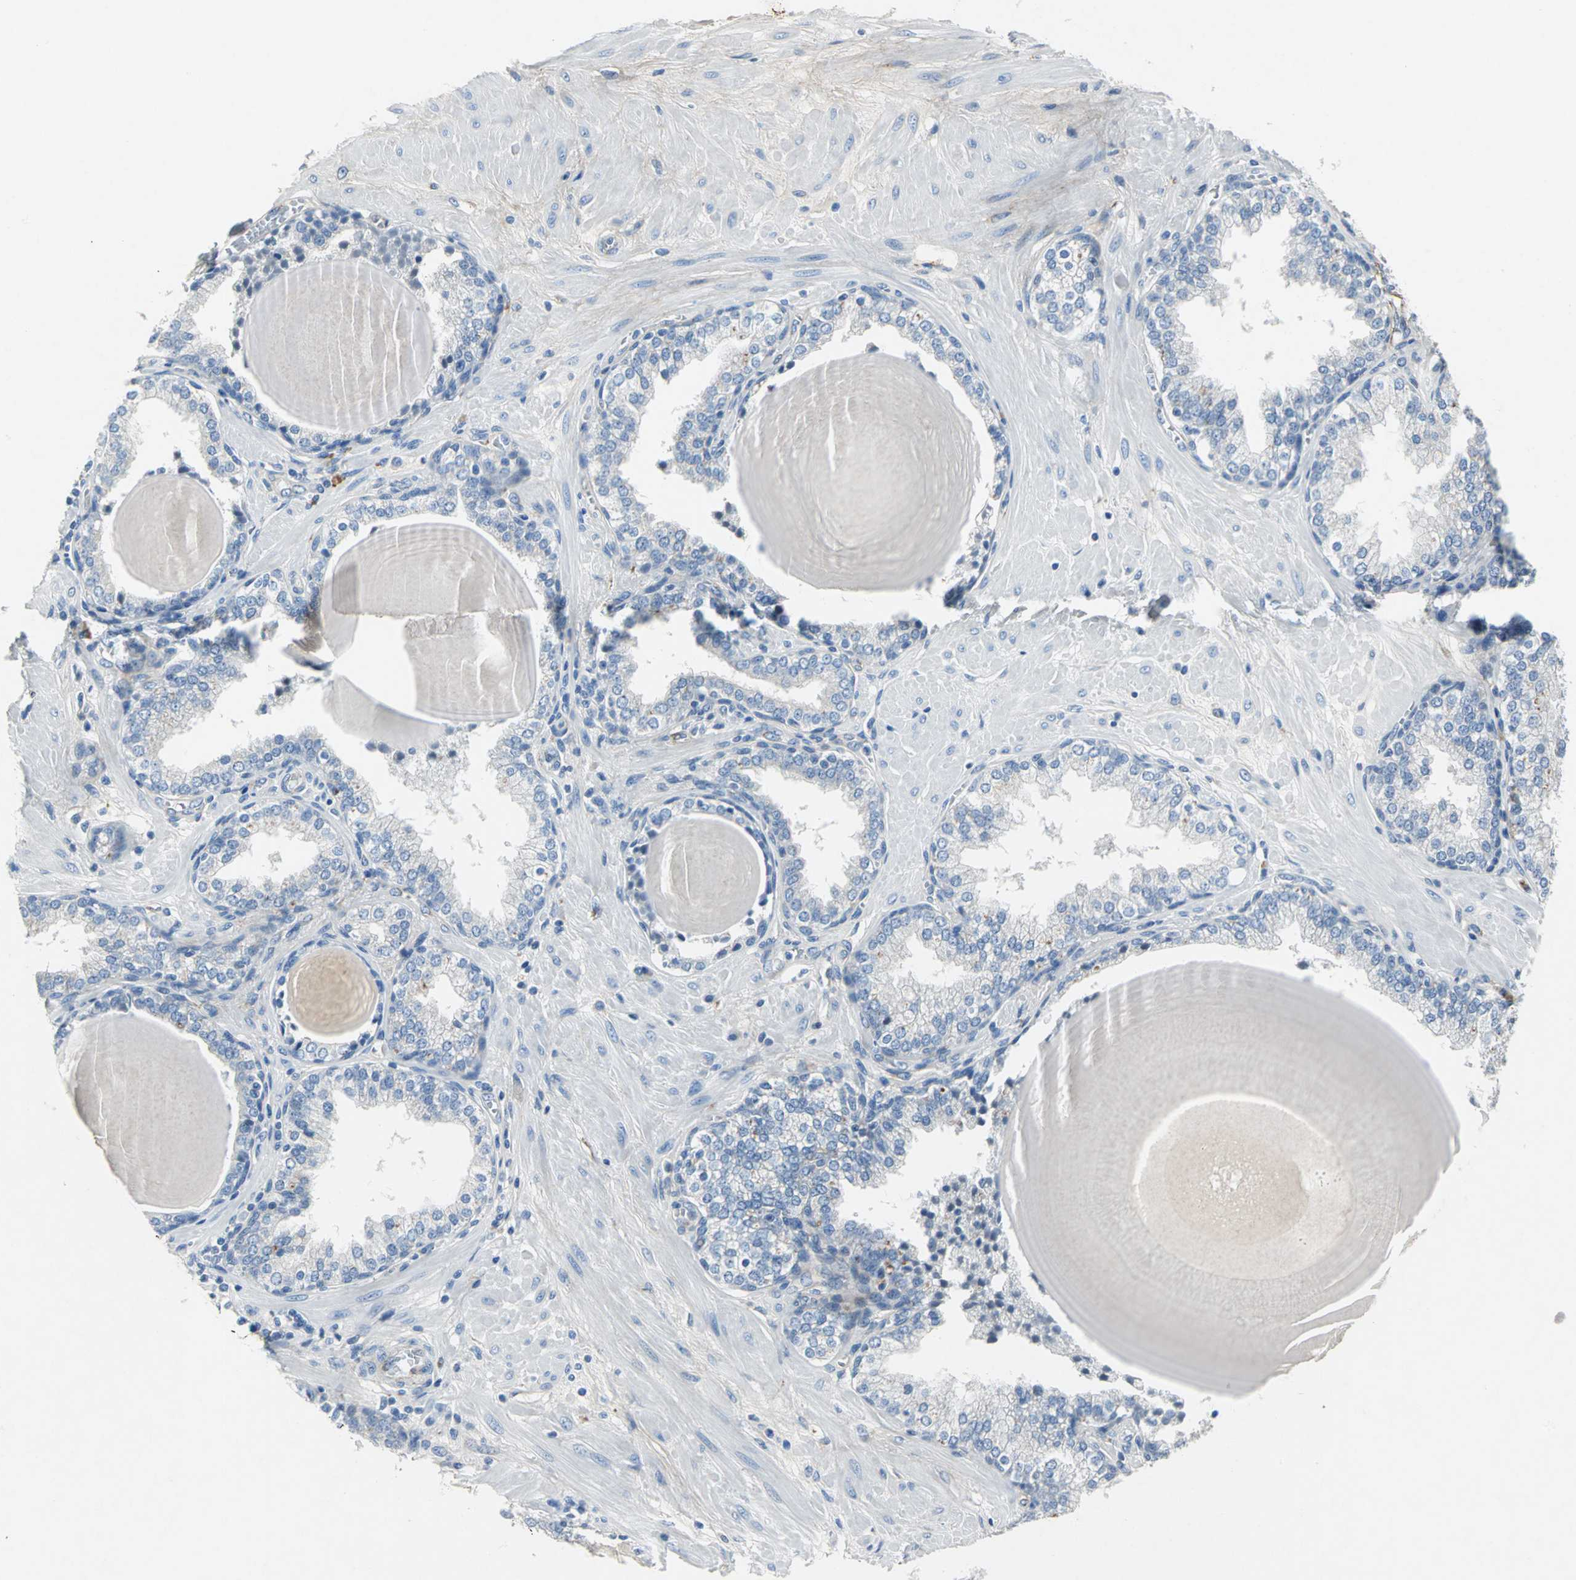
{"staining": {"intensity": "negative", "quantity": "none", "location": "none"}, "tissue": "prostate", "cell_type": "Glandular cells", "image_type": "normal", "snomed": [{"axis": "morphology", "description": "Normal tissue, NOS"}, {"axis": "topography", "description": "Prostate"}], "caption": "Prostate stained for a protein using IHC demonstrates no staining glandular cells.", "gene": "EFNB3", "patient": {"sex": "male", "age": 51}}